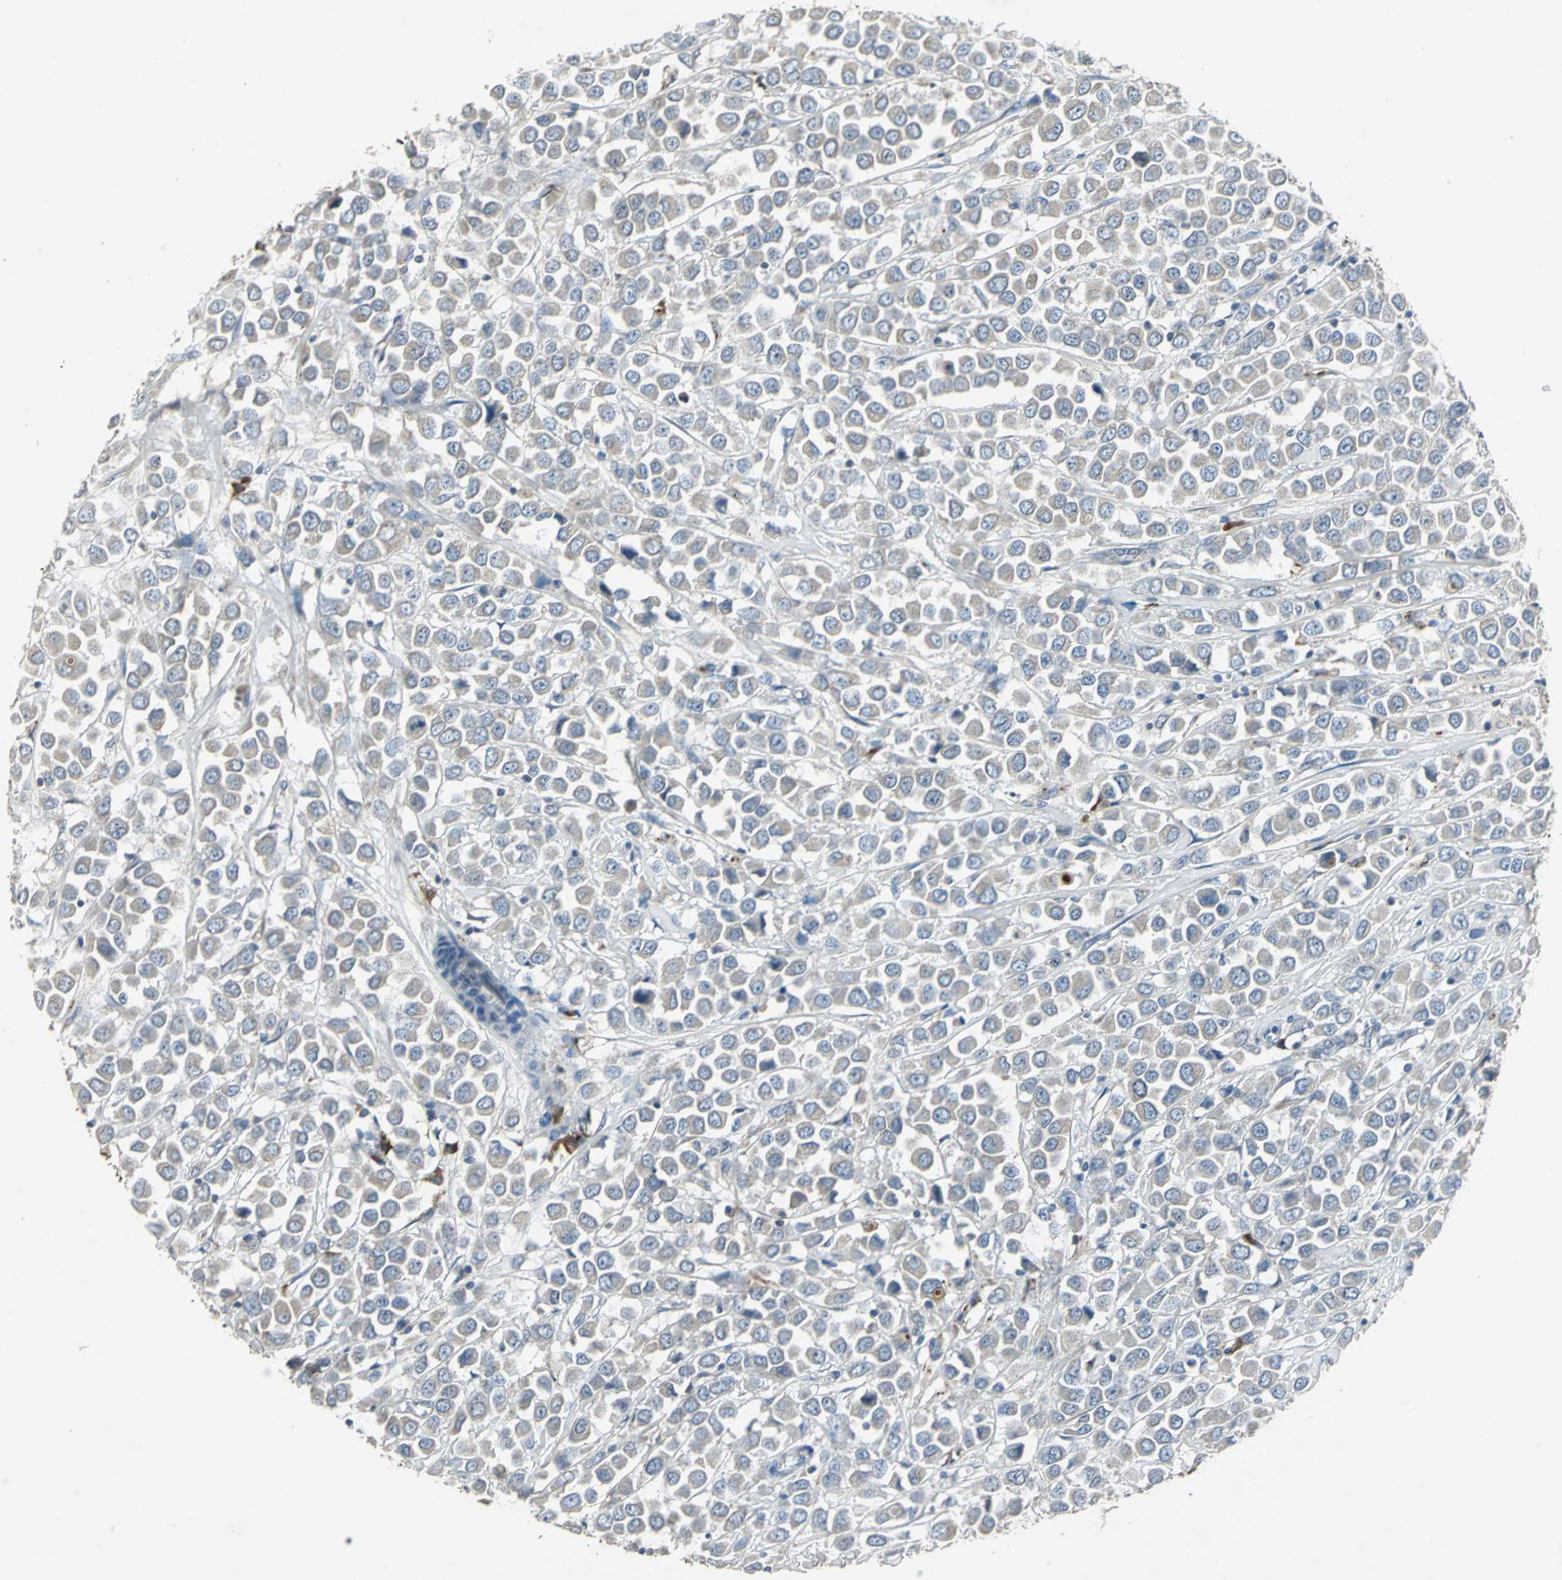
{"staining": {"intensity": "weak", "quantity": ">75%", "location": "cytoplasmic/membranous"}, "tissue": "breast cancer", "cell_type": "Tumor cells", "image_type": "cancer", "snomed": [{"axis": "morphology", "description": "Duct carcinoma"}, {"axis": "topography", "description": "Breast"}], "caption": "DAB immunohistochemical staining of breast infiltrating ductal carcinoma displays weak cytoplasmic/membranous protein positivity in about >75% of tumor cells.", "gene": "SLC2A13", "patient": {"sex": "female", "age": 61}}